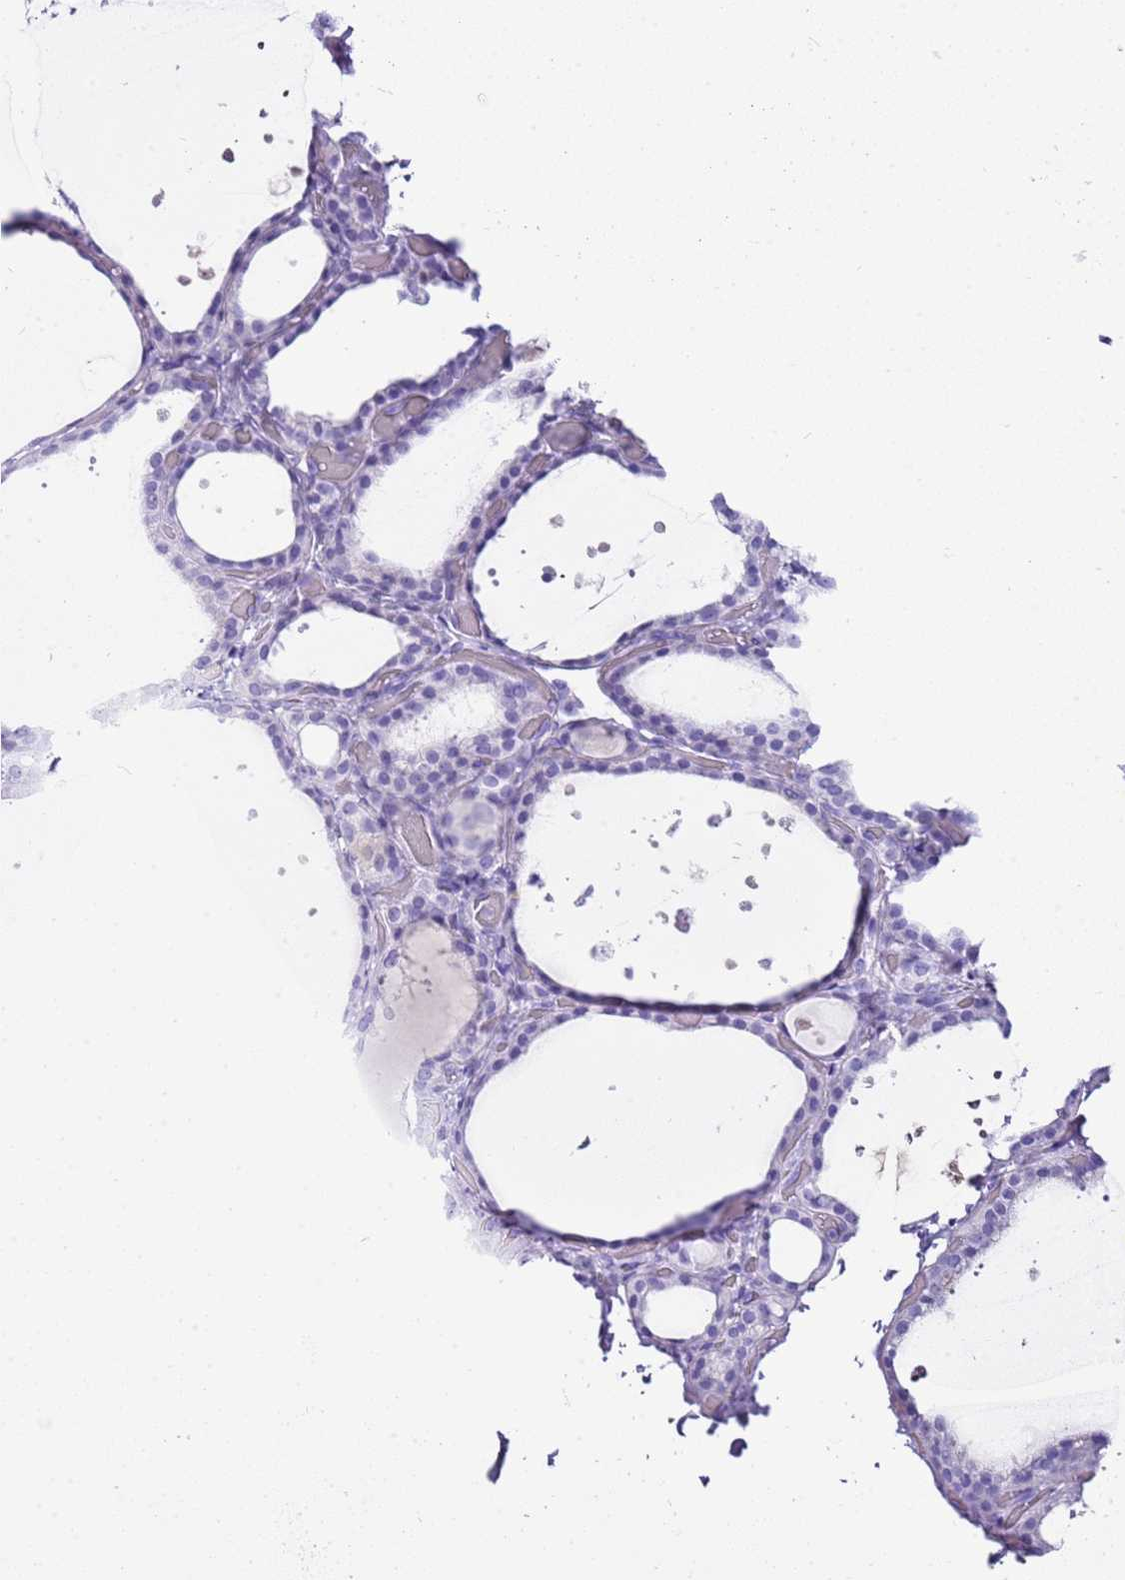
{"staining": {"intensity": "negative", "quantity": "none", "location": "none"}, "tissue": "thyroid gland", "cell_type": "Glandular cells", "image_type": "normal", "snomed": [{"axis": "morphology", "description": "Normal tissue, NOS"}, {"axis": "topography", "description": "Thyroid gland"}], "caption": "High power microscopy micrograph of an IHC histopathology image of benign thyroid gland, revealing no significant expression in glandular cells.", "gene": "IGKV3", "patient": {"sex": "female", "age": 44}}